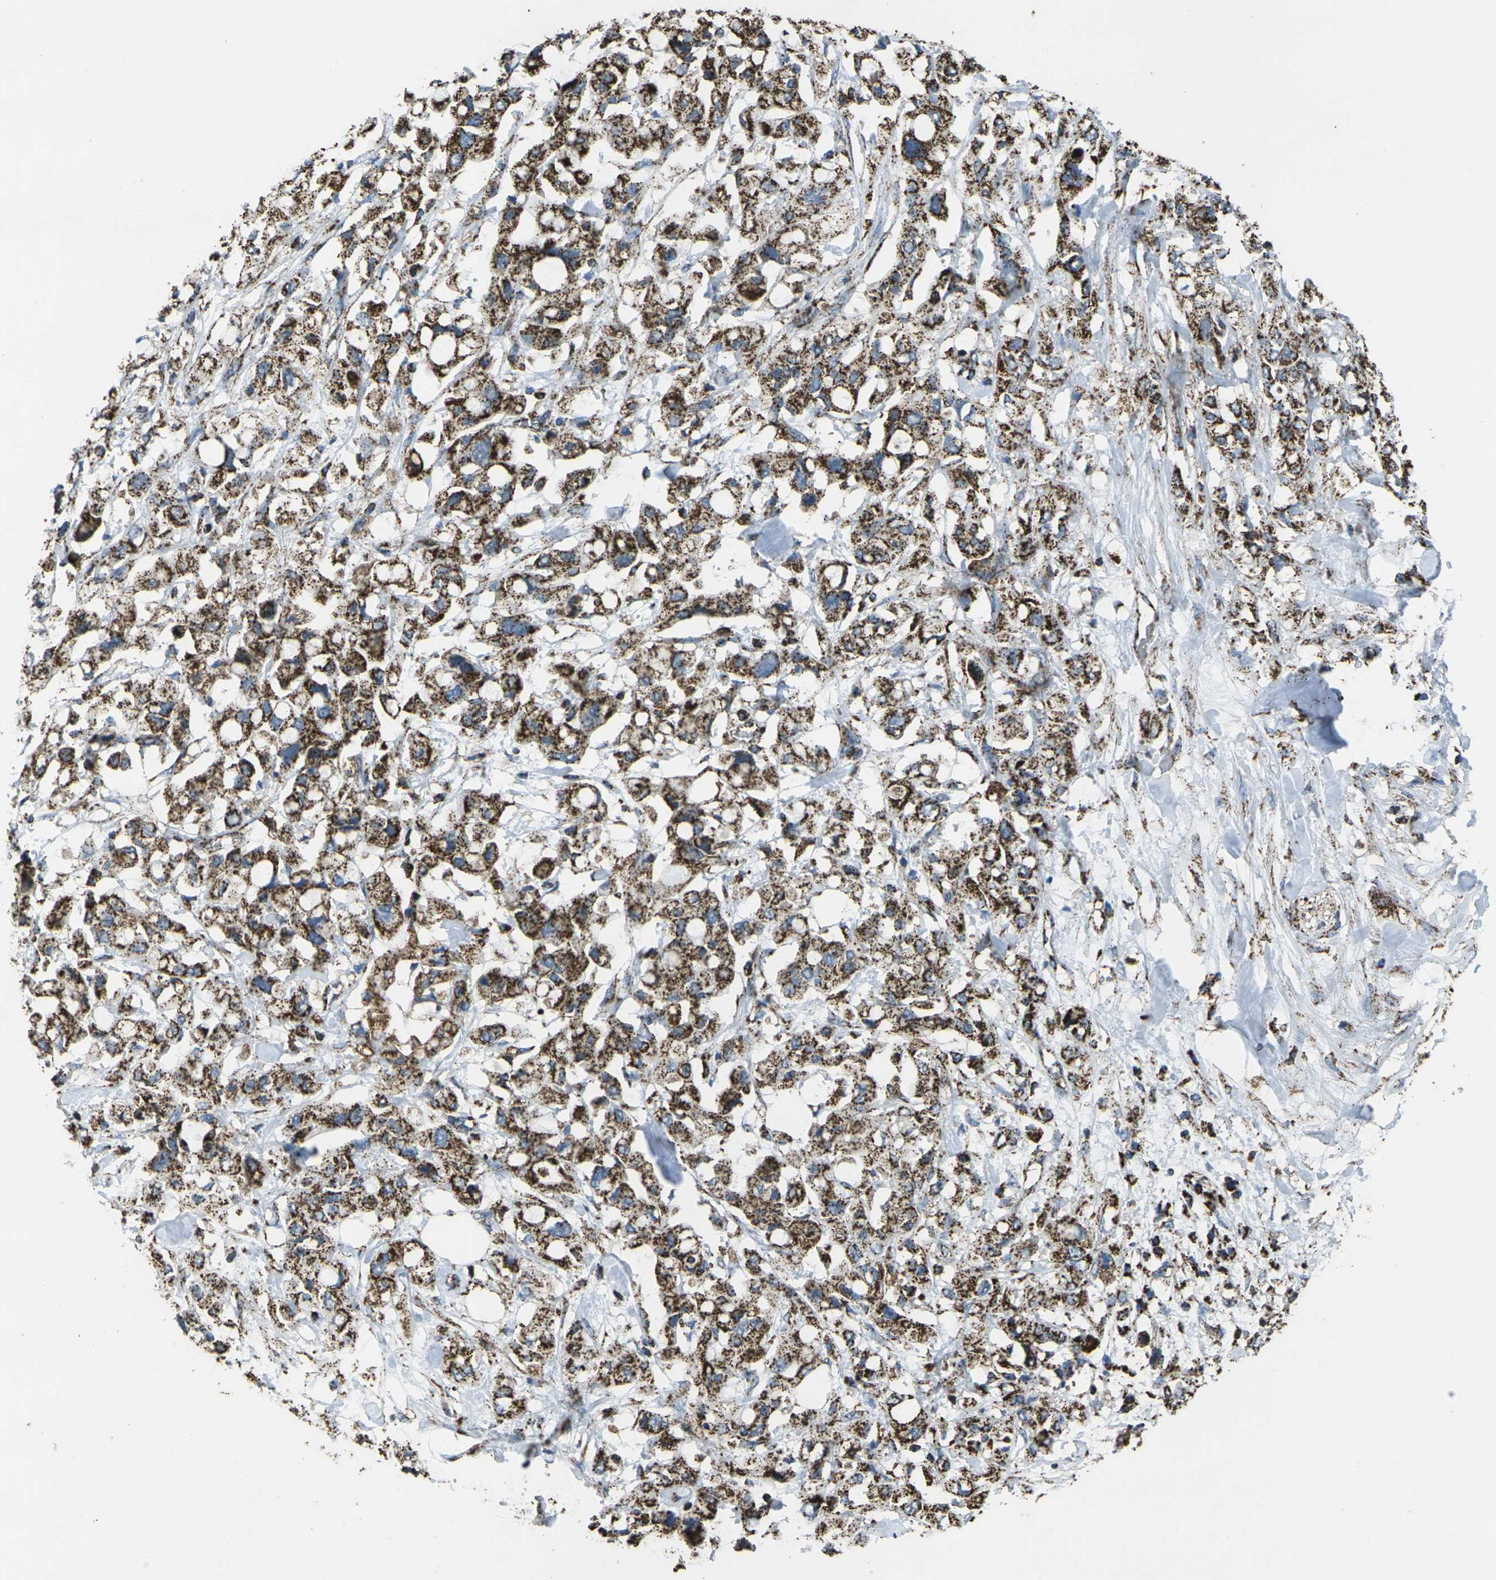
{"staining": {"intensity": "moderate", "quantity": ">75%", "location": "cytoplasmic/membranous"}, "tissue": "pancreatic cancer", "cell_type": "Tumor cells", "image_type": "cancer", "snomed": [{"axis": "morphology", "description": "Adenocarcinoma, NOS"}, {"axis": "topography", "description": "Pancreas"}], "caption": "Pancreatic cancer was stained to show a protein in brown. There is medium levels of moderate cytoplasmic/membranous staining in approximately >75% of tumor cells.", "gene": "KLHL5", "patient": {"sex": "female", "age": 56}}